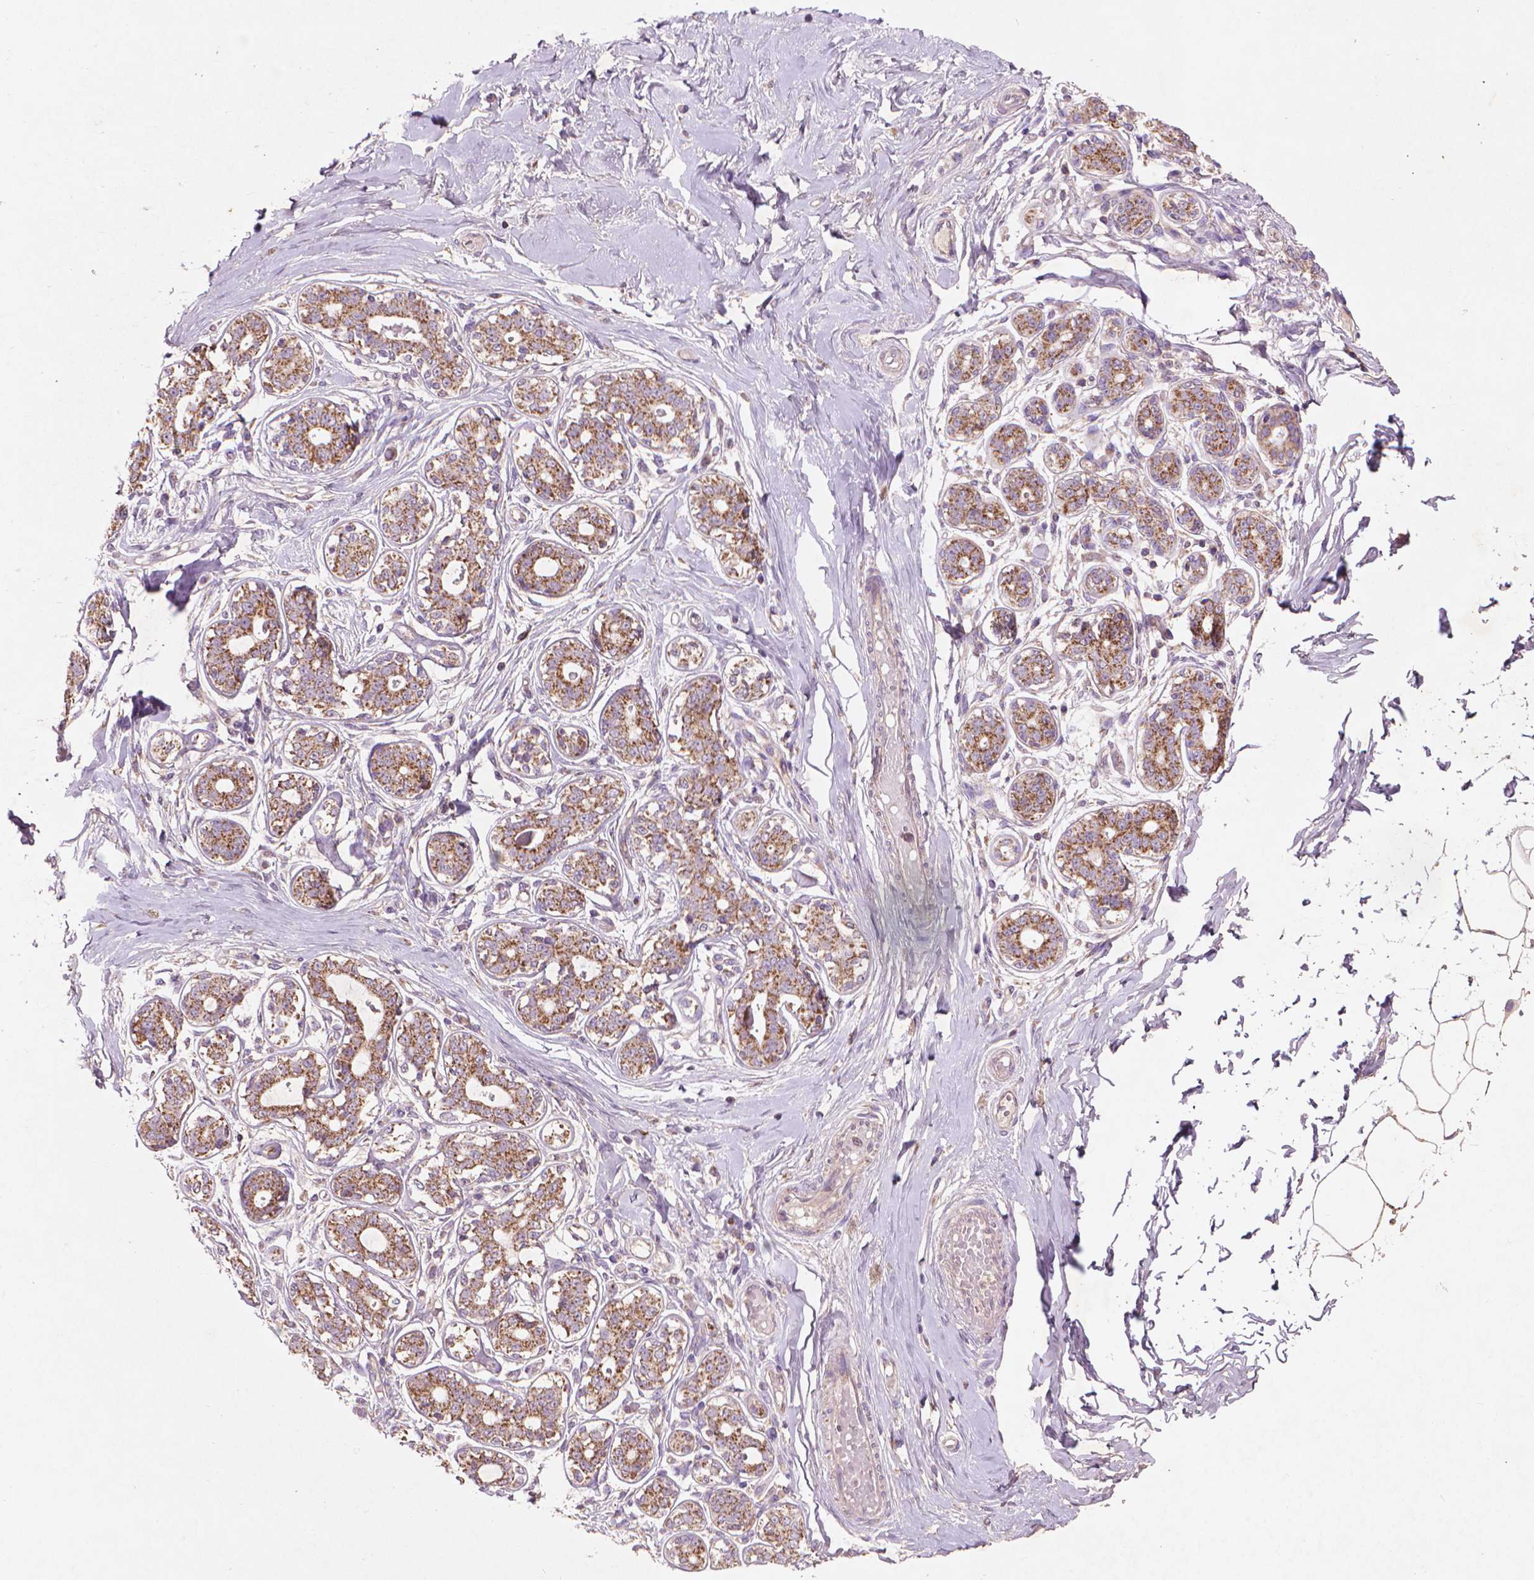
{"staining": {"intensity": "weak", "quantity": ">75%", "location": "cytoplasmic/membranous"}, "tissue": "breast", "cell_type": "Adipocytes", "image_type": "normal", "snomed": [{"axis": "morphology", "description": "Normal tissue, NOS"}, {"axis": "topography", "description": "Skin"}, {"axis": "topography", "description": "Breast"}], "caption": "Adipocytes show weak cytoplasmic/membranous expression in about >75% of cells in unremarkable breast. Immunohistochemistry stains the protein in brown and the nuclei are stained blue.", "gene": "NLRX1", "patient": {"sex": "female", "age": 43}}